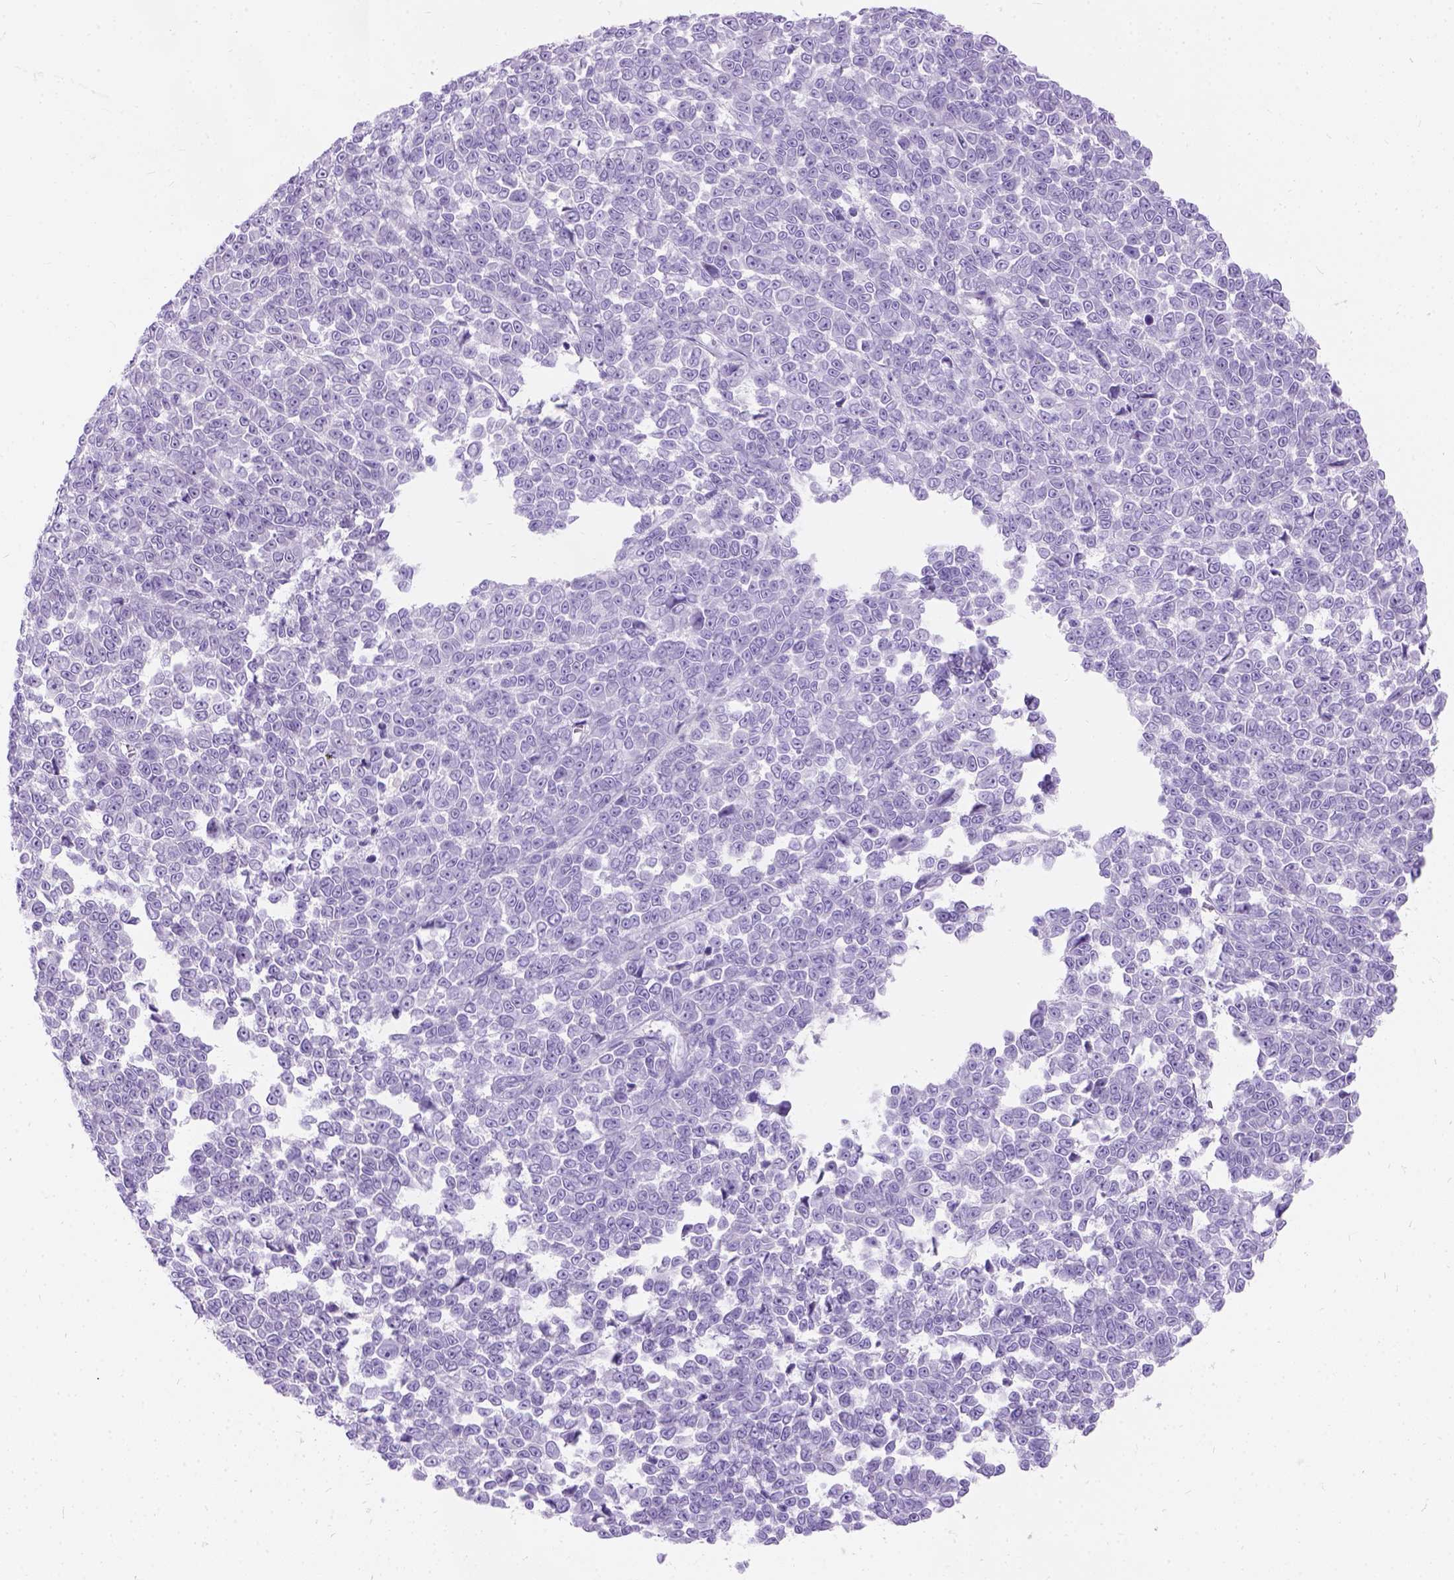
{"staining": {"intensity": "negative", "quantity": "none", "location": "none"}, "tissue": "melanoma", "cell_type": "Tumor cells", "image_type": "cancer", "snomed": [{"axis": "morphology", "description": "Malignant melanoma, NOS"}, {"axis": "topography", "description": "Skin"}], "caption": "There is no significant staining in tumor cells of malignant melanoma.", "gene": "C7orf57", "patient": {"sex": "female", "age": 95}}